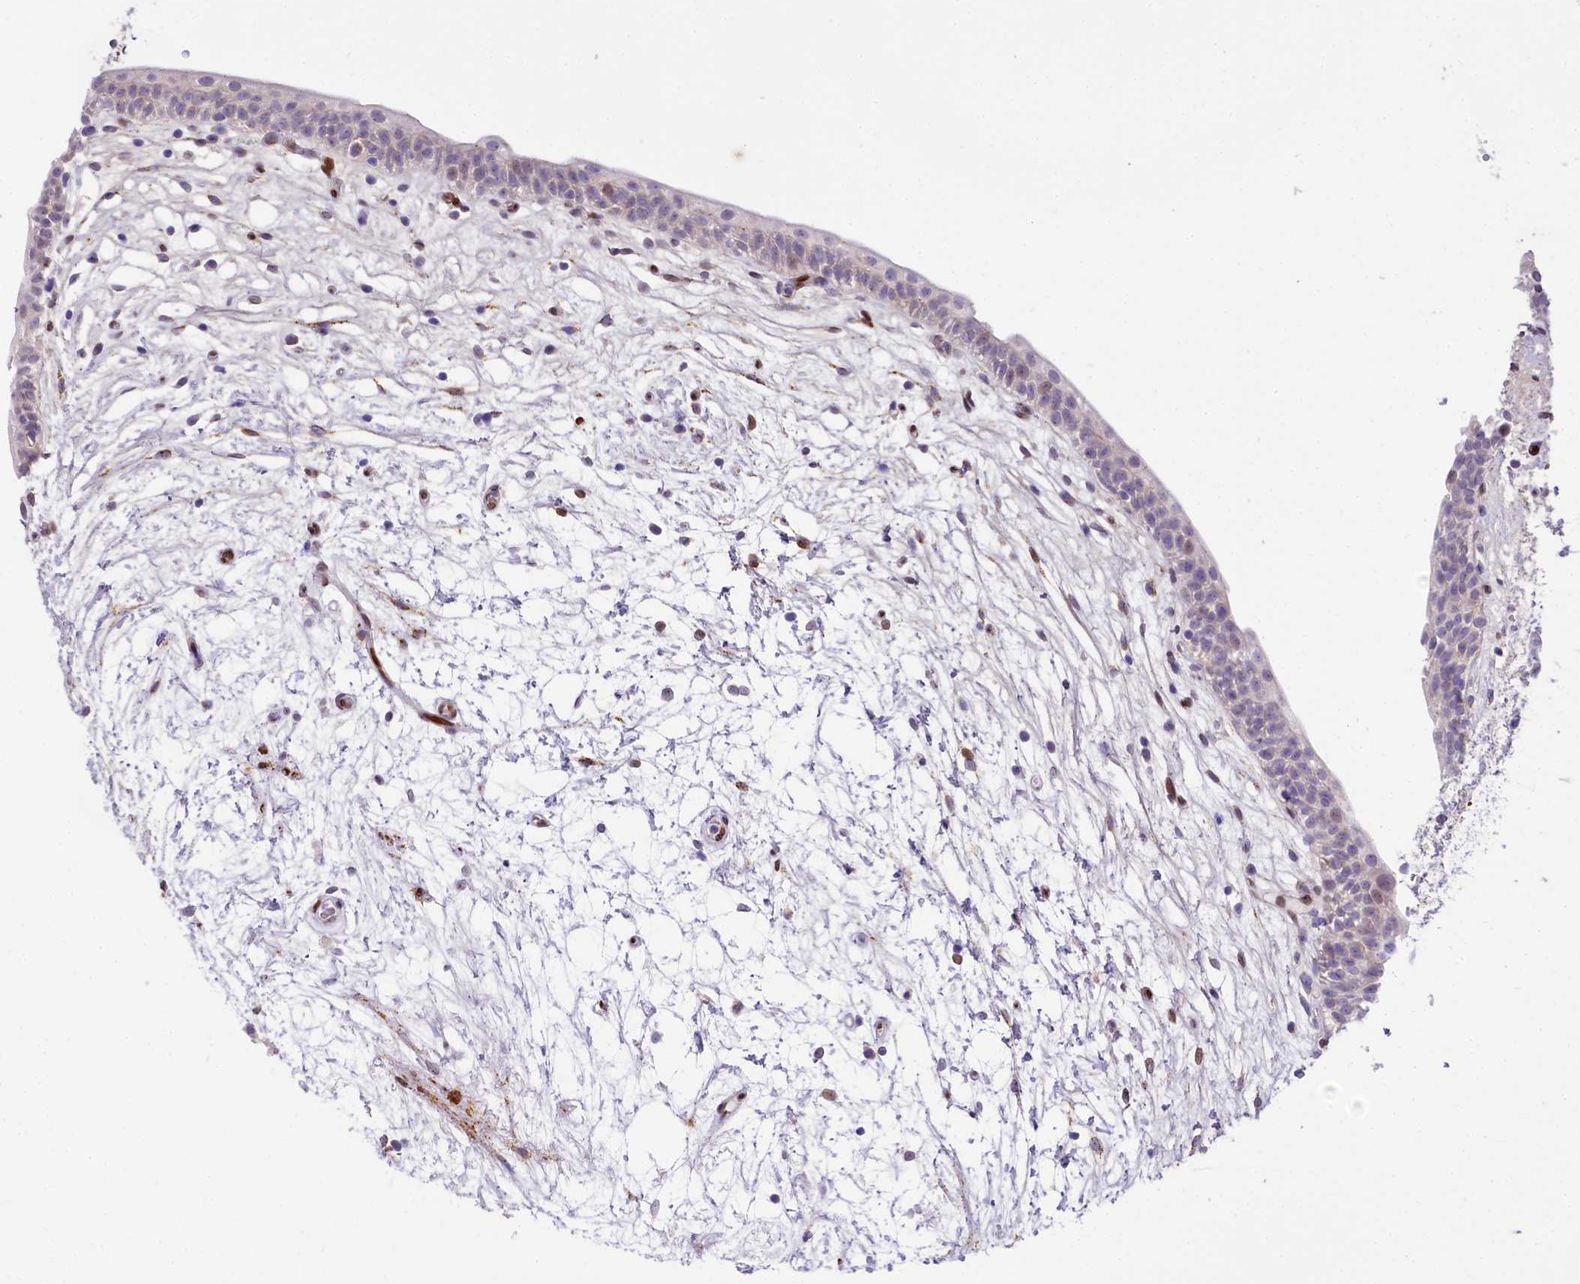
{"staining": {"intensity": "negative", "quantity": "none", "location": "none"}, "tissue": "urinary bladder", "cell_type": "Urothelial cells", "image_type": "normal", "snomed": [{"axis": "morphology", "description": "Normal tissue, NOS"}, {"axis": "topography", "description": "Urinary bladder"}], "caption": "Immunohistochemical staining of unremarkable urinary bladder displays no significant positivity in urothelial cells.", "gene": "PPIP5K2", "patient": {"sex": "male", "age": 83}}